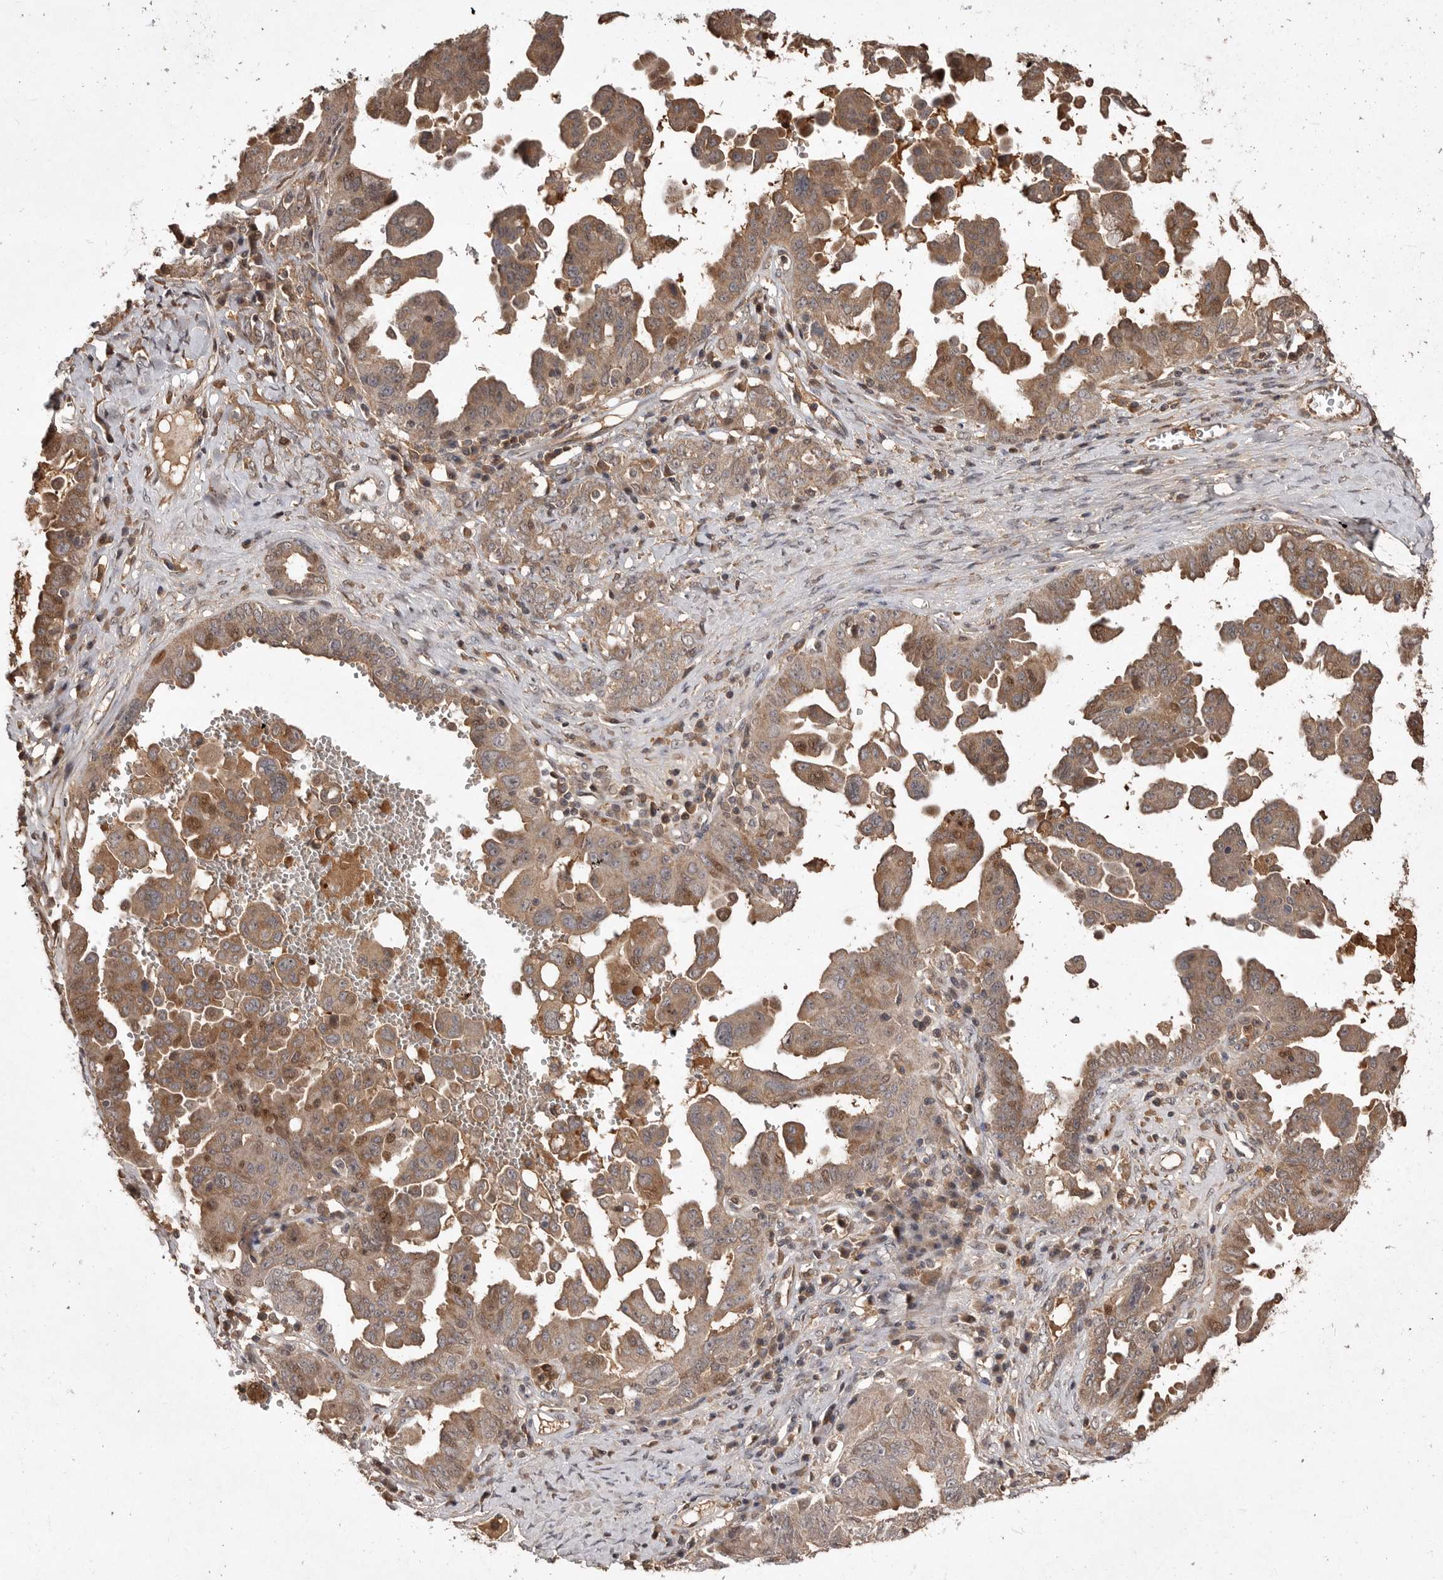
{"staining": {"intensity": "moderate", "quantity": ">75%", "location": "cytoplasmic/membranous"}, "tissue": "ovarian cancer", "cell_type": "Tumor cells", "image_type": "cancer", "snomed": [{"axis": "morphology", "description": "Carcinoma, endometroid"}, {"axis": "topography", "description": "Ovary"}], "caption": "The immunohistochemical stain highlights moderate cytoplasmic/membranous staining in tumor cells of endometroid carcinoma (ovarian) tissue.", "gene": "VN1R4", "patient": {"sex": "female", "age": 62}}